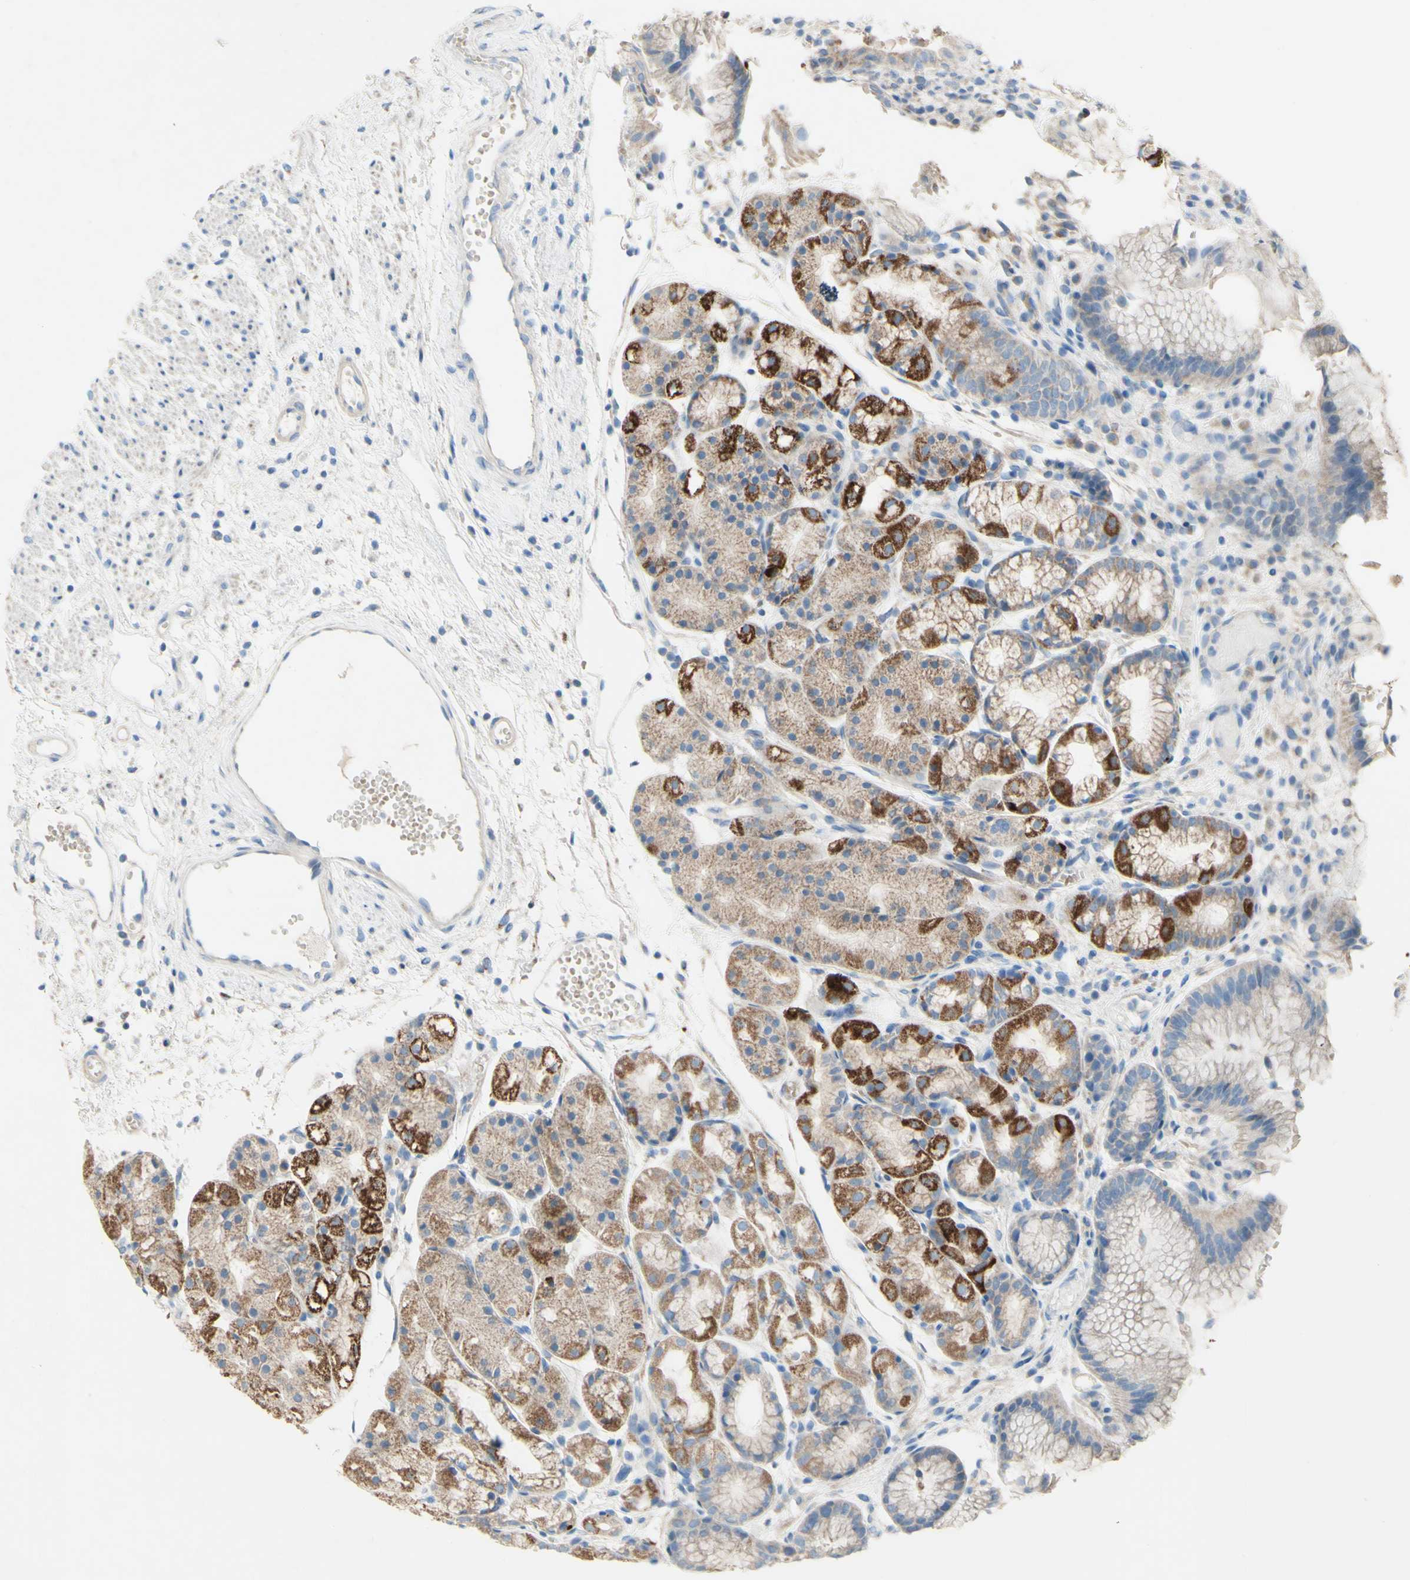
{"staining": {"intensity": "moderate", "quantity": "25%-75%", "location": "cytoplasmic/membranous"}, "tissue": "stomach", "cell_type": "Glandular cells", "image_type": "normal", "snomed": [{"axis": "morphology", "description": "Normal tissue, NOS"}, {"axis": "topography", "description": "Stomach, upper"}], "caption": "This photomicrograph demonstrates IHC staining of unremarkable human stomach, with medium moderate cytoplasmic/membranous expression in about 25%-75% of glandular cells.", "gene": "ACADL", "patient": {"sex": "male", "age": 72}}